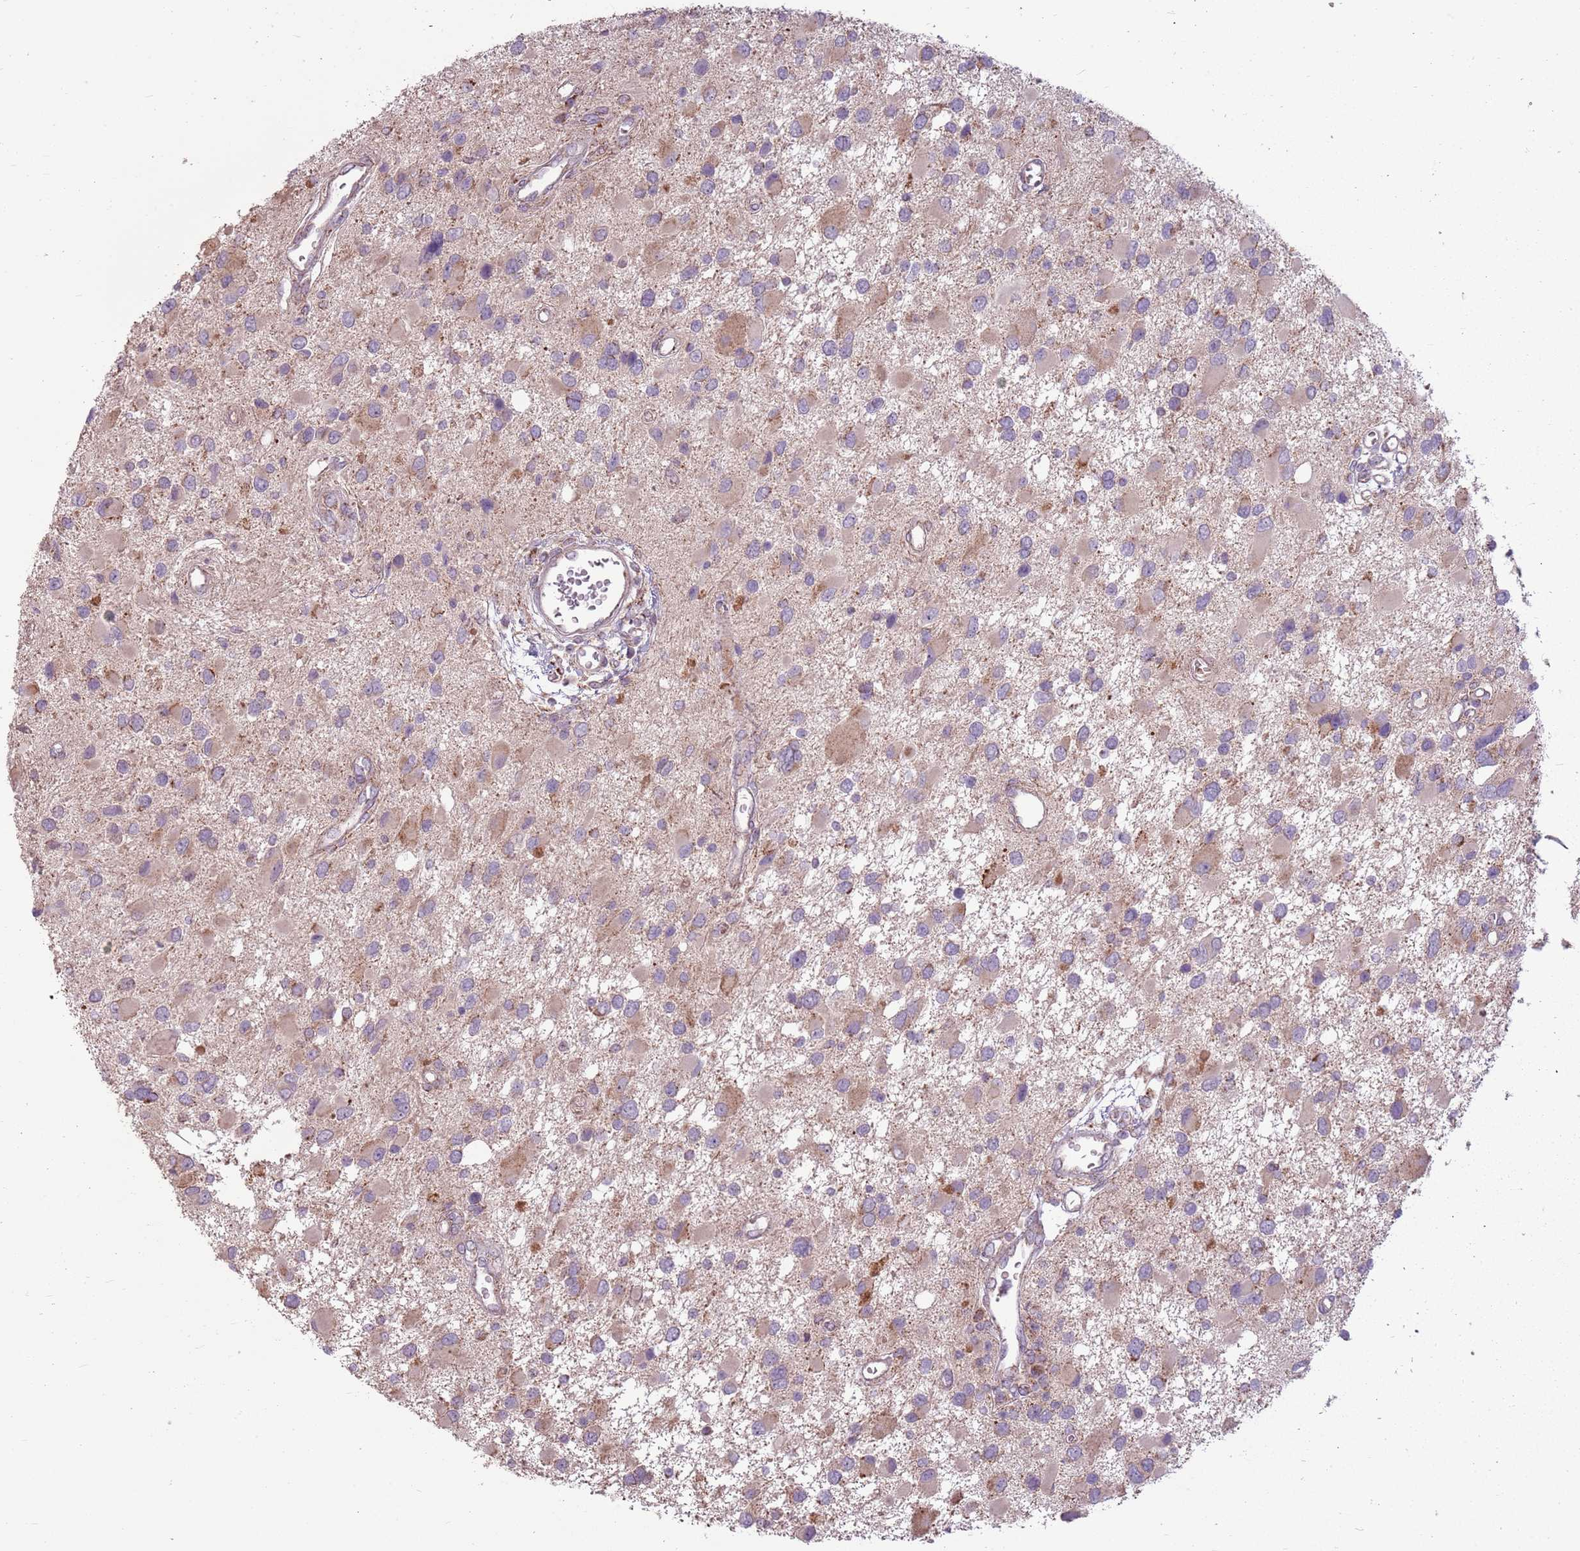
{"staining": {"intensity": "weak", "quantity": "<25%", "location": "cytoplasmic/membranous"}, "tissue": "glioma", "cell_type": "Tumor cells", "image_type": "cancer", "snomed": [{"axis": "morphology", "description": "Glioma, malignant, High grade"}, {"axis": "topography", "description": "Brain"}], "caption": "Immunohistochemistry of malignant high-grade glioma demonstrates no positivity in tumor cells. (DAB IHC with hematoxylin counter stain).", "gene": "ZNF530", "patient": {"sex": "male", "age": 53}}